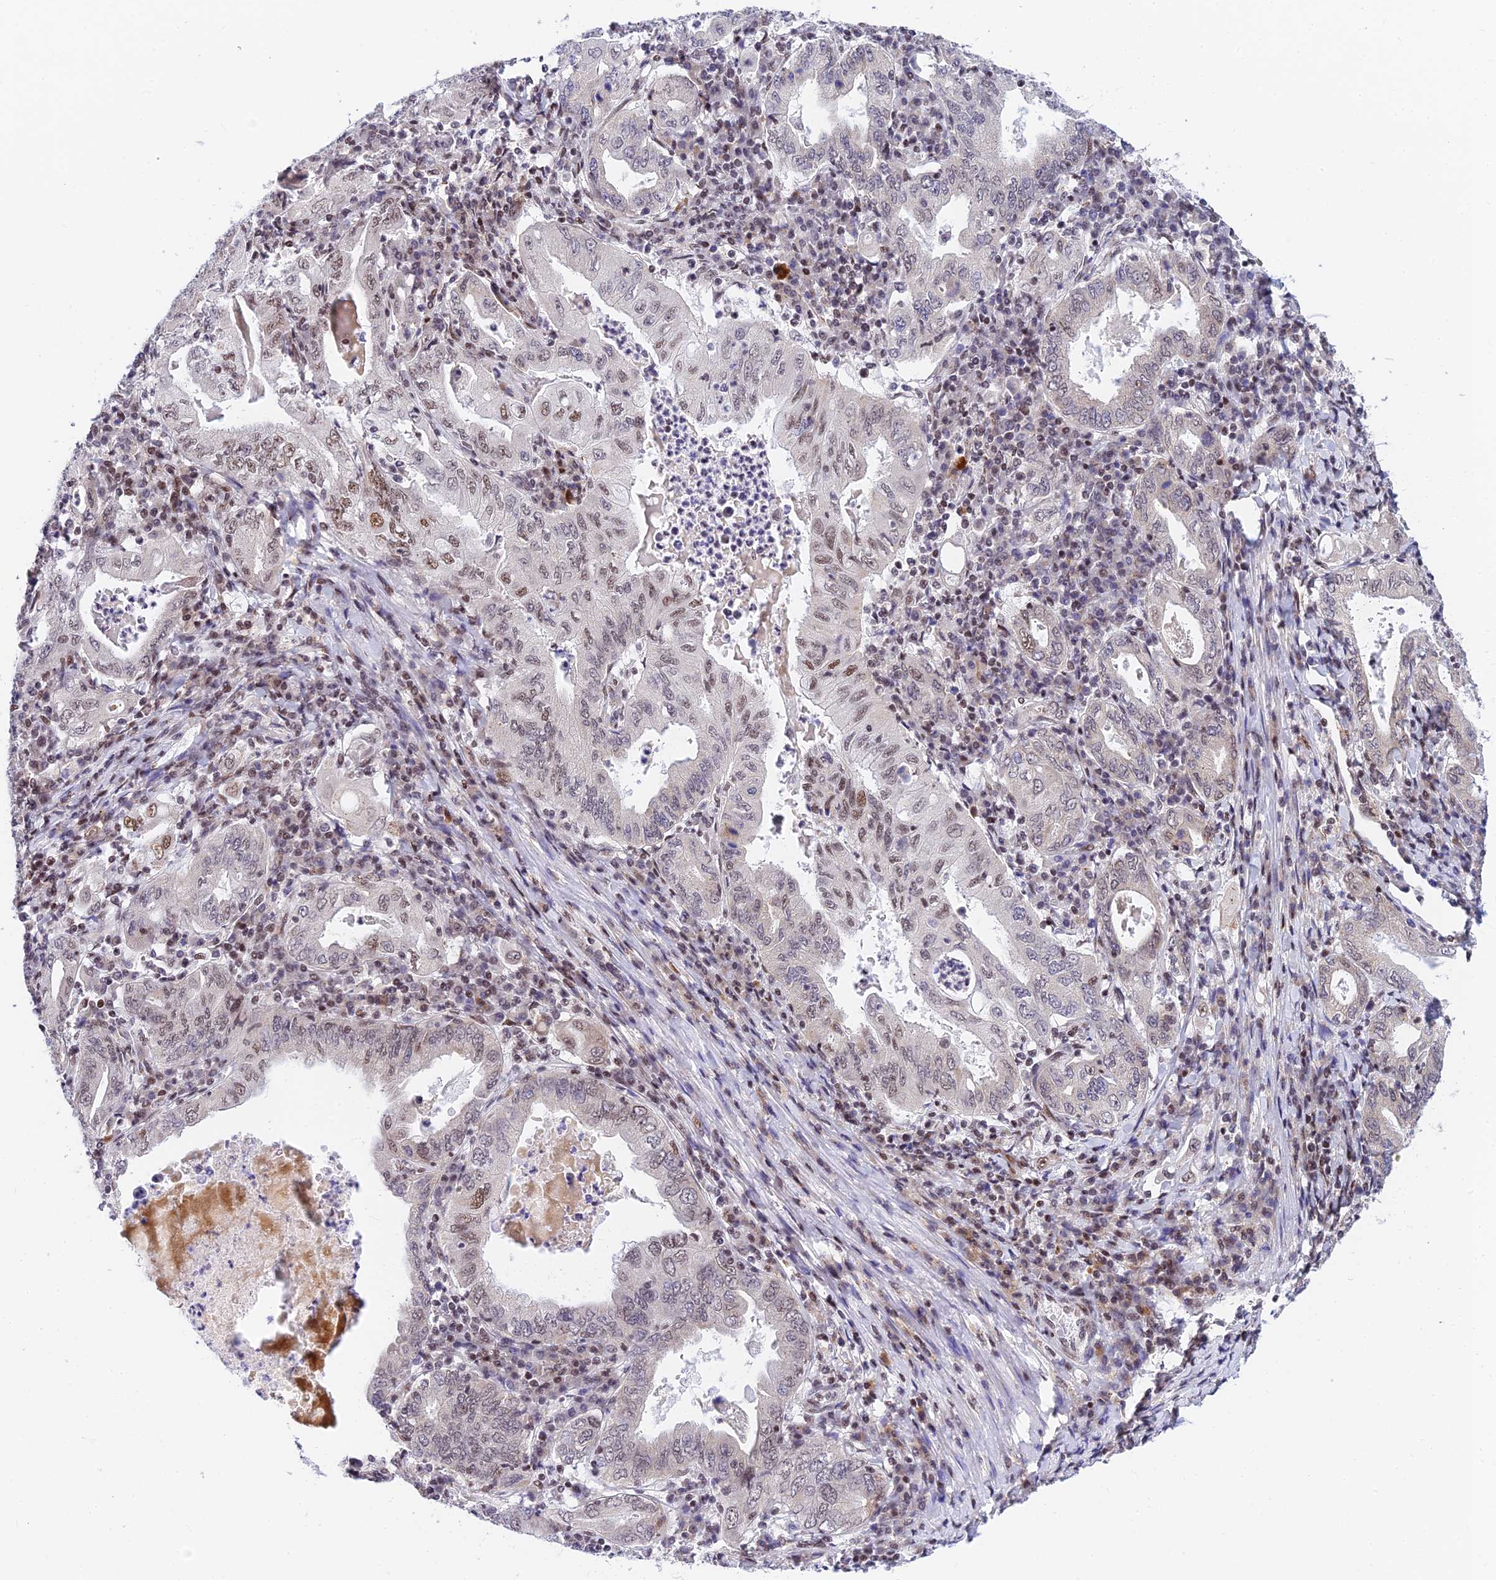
{"staining": {"intensity": "moderate", "quantity": "<25%", "location": "nuclear"}, "tissue": "stomach cancer", "cell_type": "Tumor cells", "image_type": "cancer", "snomed": [{"axis": "morphology", "description": "Normal tissue, NOS"}, {"axis": "morphology", "description": "Adenocarcinoma, NOS"}, {"axis": "topography", "description": "Esophagus"}, {"axis": "topography", "description": "Stomach, upper"}, {"axis": "topography", "description": "Peripheral nerve tissue"}], "caption": "Adenocarcinoma (stomach) stained with DAB immunohistochemistry reveals low levels of moderate nuclear expression in about <25% of tumor cells.", "gene": "USP22", "patient": {"sex": "male", "age": 62}}